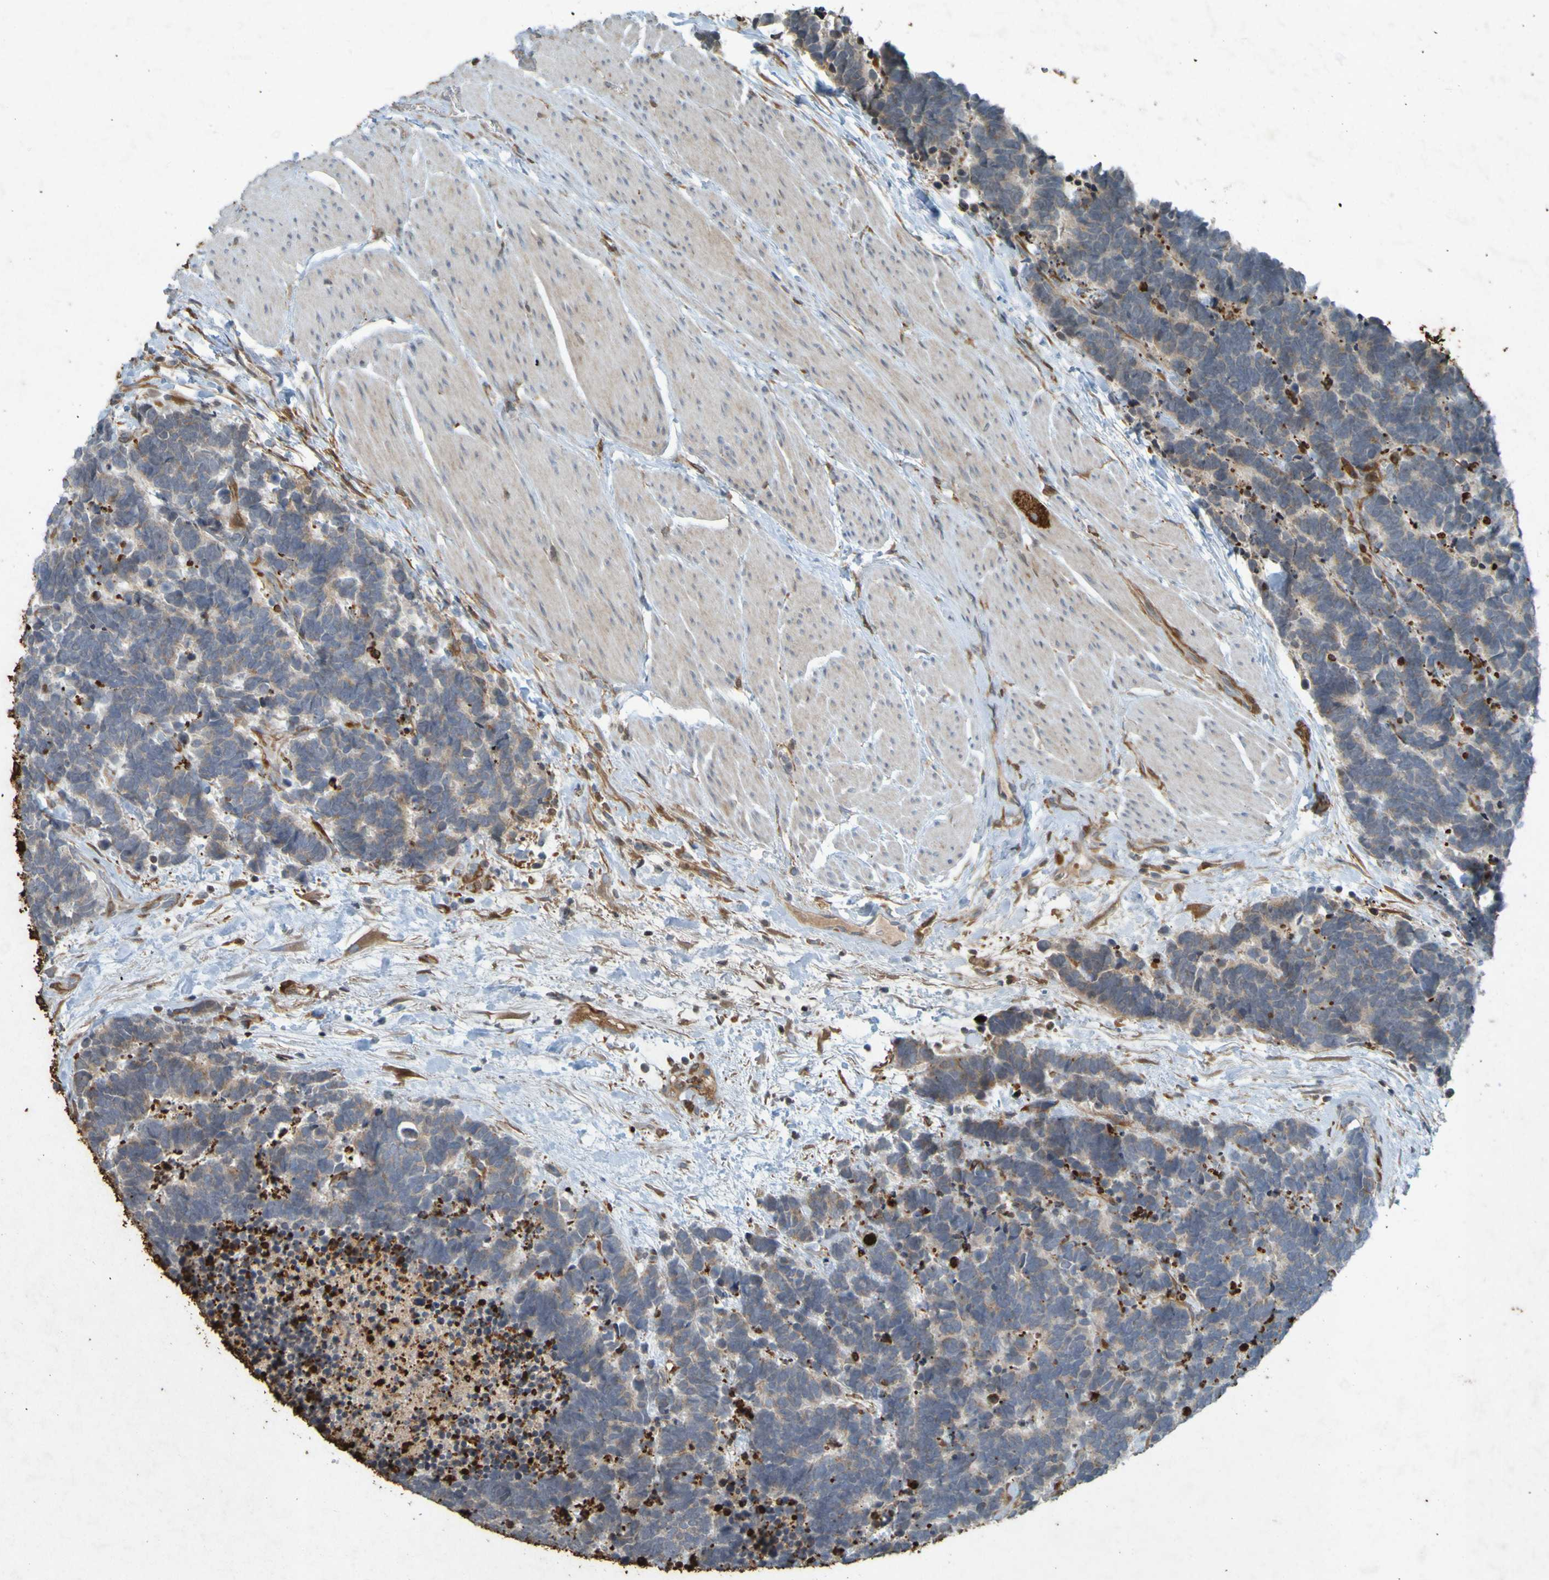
{"staining": {"intensity": "negative", "quantity": "none", "location": "none"}, "tissue": "carcinoid", "cell_type": "Tumor cells", "image_type": "cancer", "snomed": [{"axis": "morphology", "description": "Carcinoma, NOS"}, {"axis": "morphology", "description": "Carcinoid, malignant, NOS"}, {"axis": "topography", "description": "Urinary bladder"}], "caption": "Immunohistochemical staining of human carcinoid demonstrates no significant expression in tumor cells.", "gene": "GUCY1A1", "patient": {"sex": "male", "age": 57}}